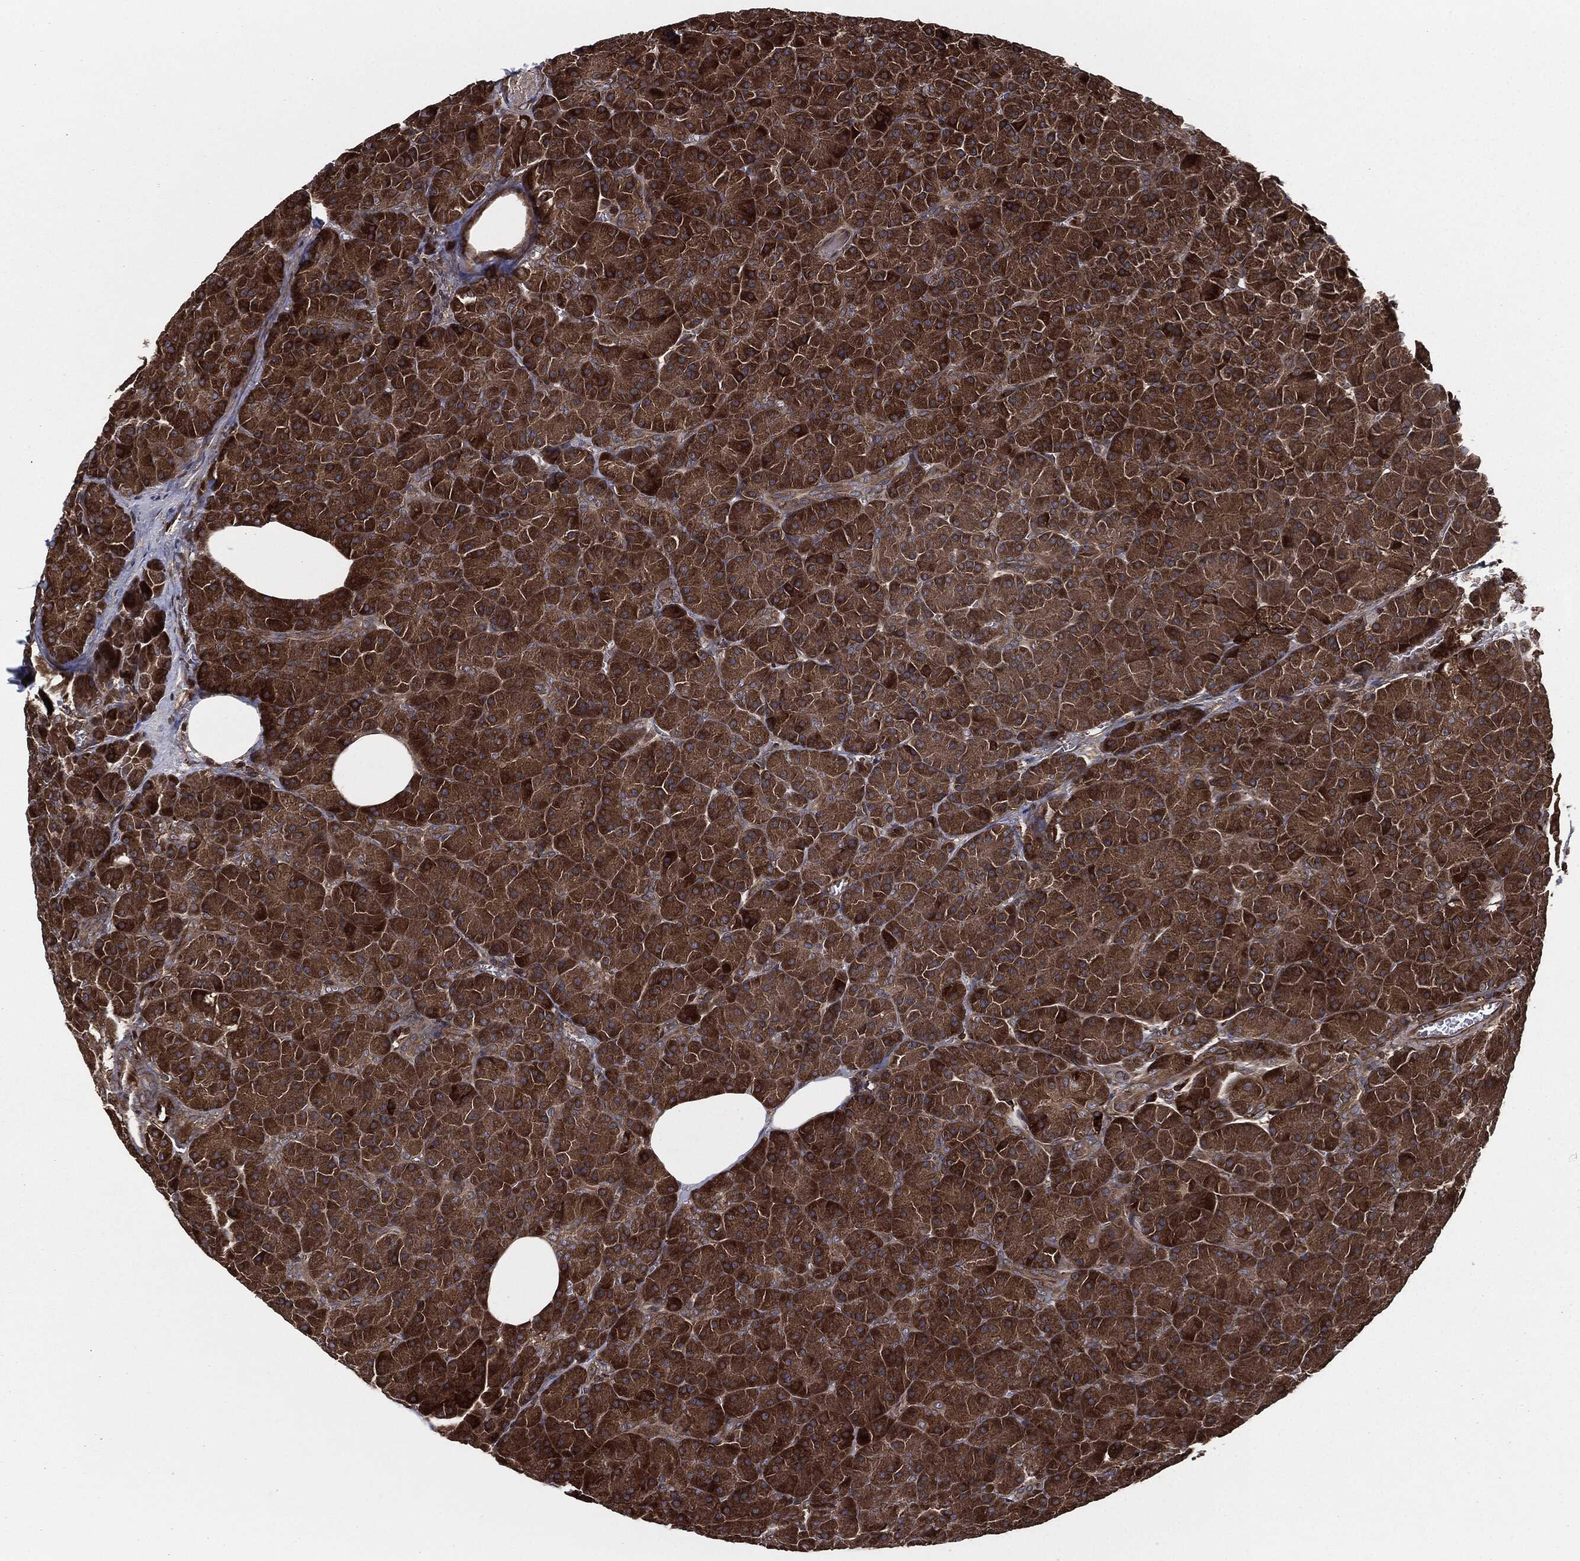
{"staining": {"intensity": "strong", "quantity": ">75%", "location": "cytoplasmic/membranous"}, "tissue": "pancreas", "cell_type": "Exocrine glandular cells", "image_type": "normal", "snomed": [{"axis": "morphology", "description": "Normal tissue, NOS"}, {"axis": "topography", "description": "Pancreas"}], "caption": "Immunohistochemical staining of benign human pancreas displays high levels of strong cytoplasmic/membranous positivity in approximately >75% of exocrine glandular cells.", "gene": "RAP1GDS1", "patient": {"sex": "male", "age": 61}}